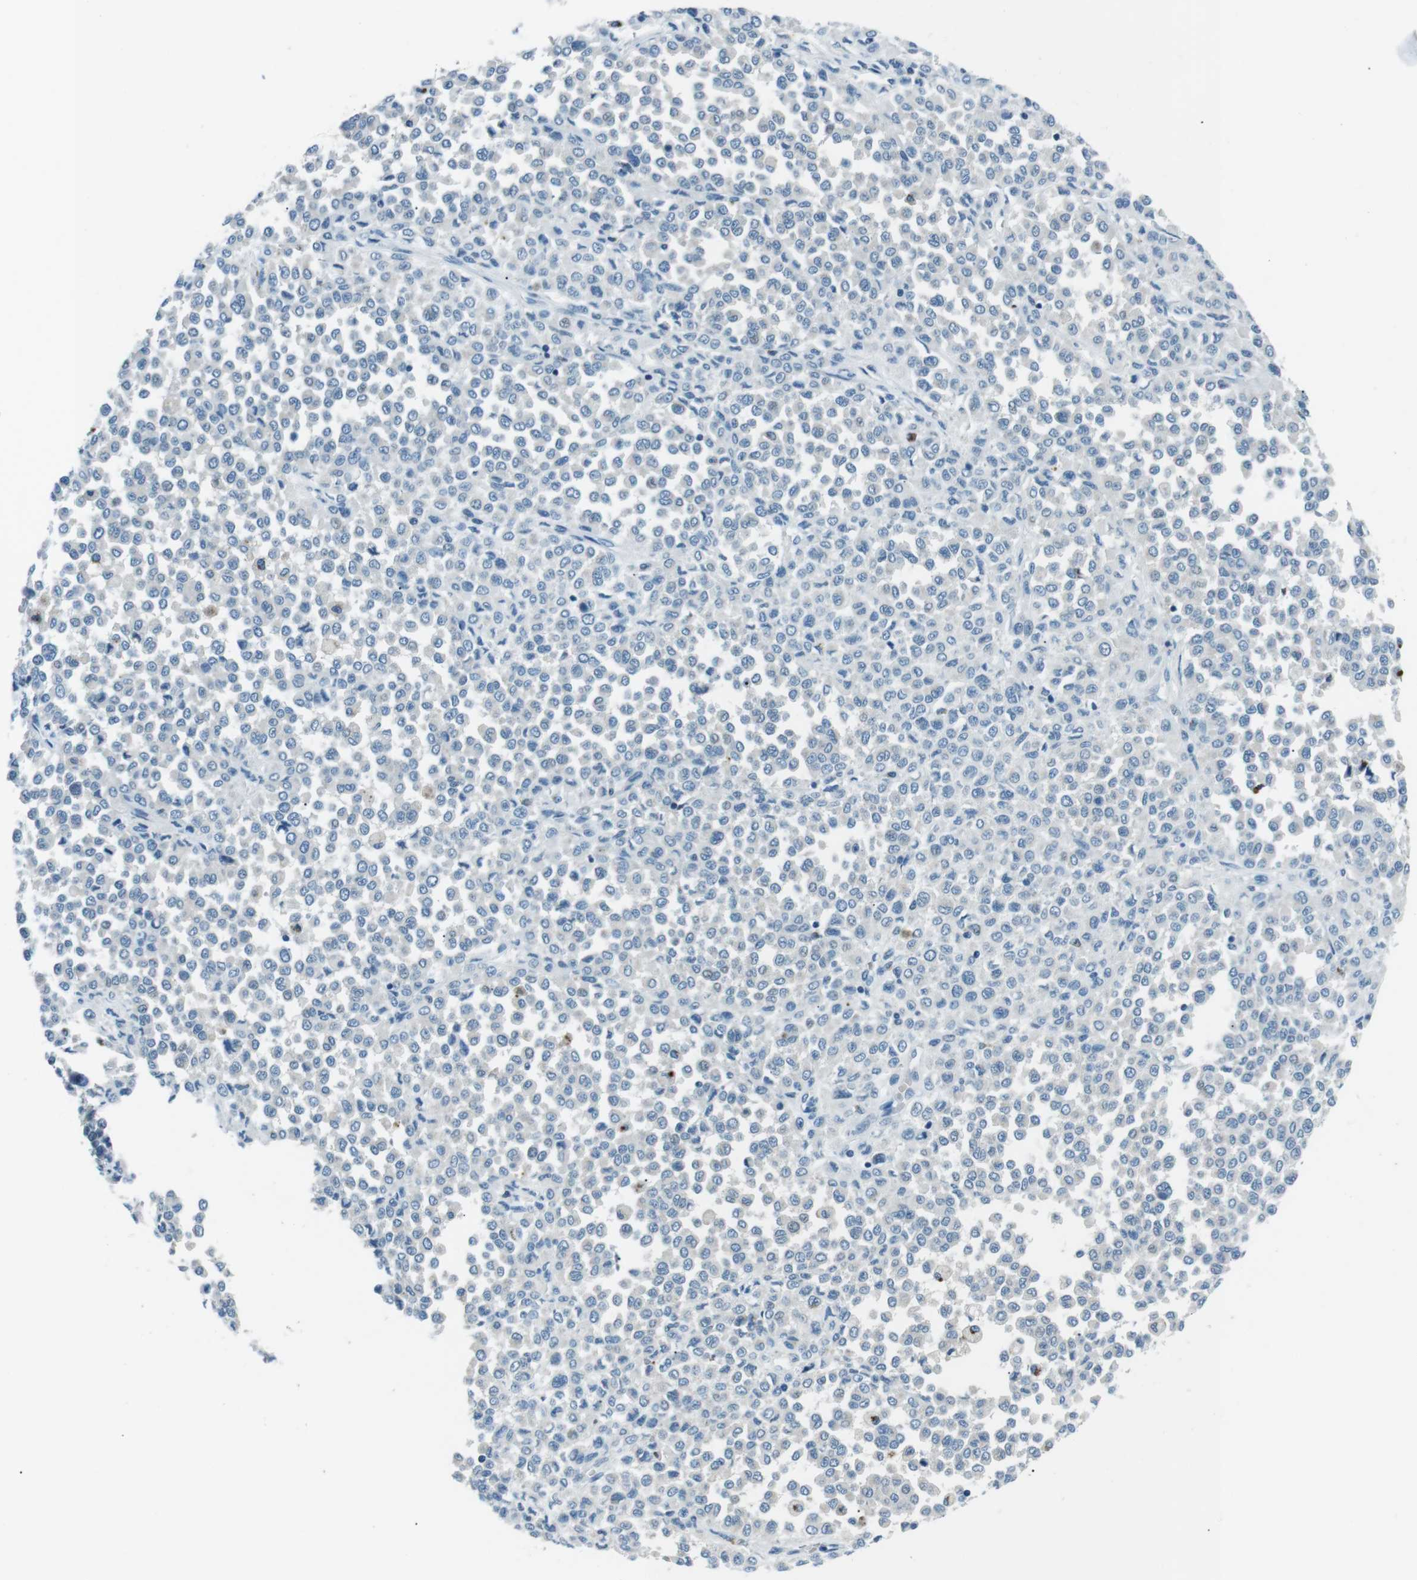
{"staining": {"intensity": "negative", "quantity": "none", "location": "none"}, "tissue": "melanoma", "cell_type": "Tumor cells", "image_type": "cancer", "snomed": [{"axis": "morphology", "description": "Malignant melanoma, Metastatic site"}, {"axis": "topography", "description": "Pancreas"}], "caption": "This is a photomicrograph of immunohistochemistry (IHC) staining of melanoma, which shows no positivity in tumor cells. Brightfield microscopy of immunohistochemistry (IHC) stained with DAB (brown) and hematoxylin (blue), captured at high magnification.", "gene": "ST6GAL1", "patient": {"sex": "female", "age": 30}}